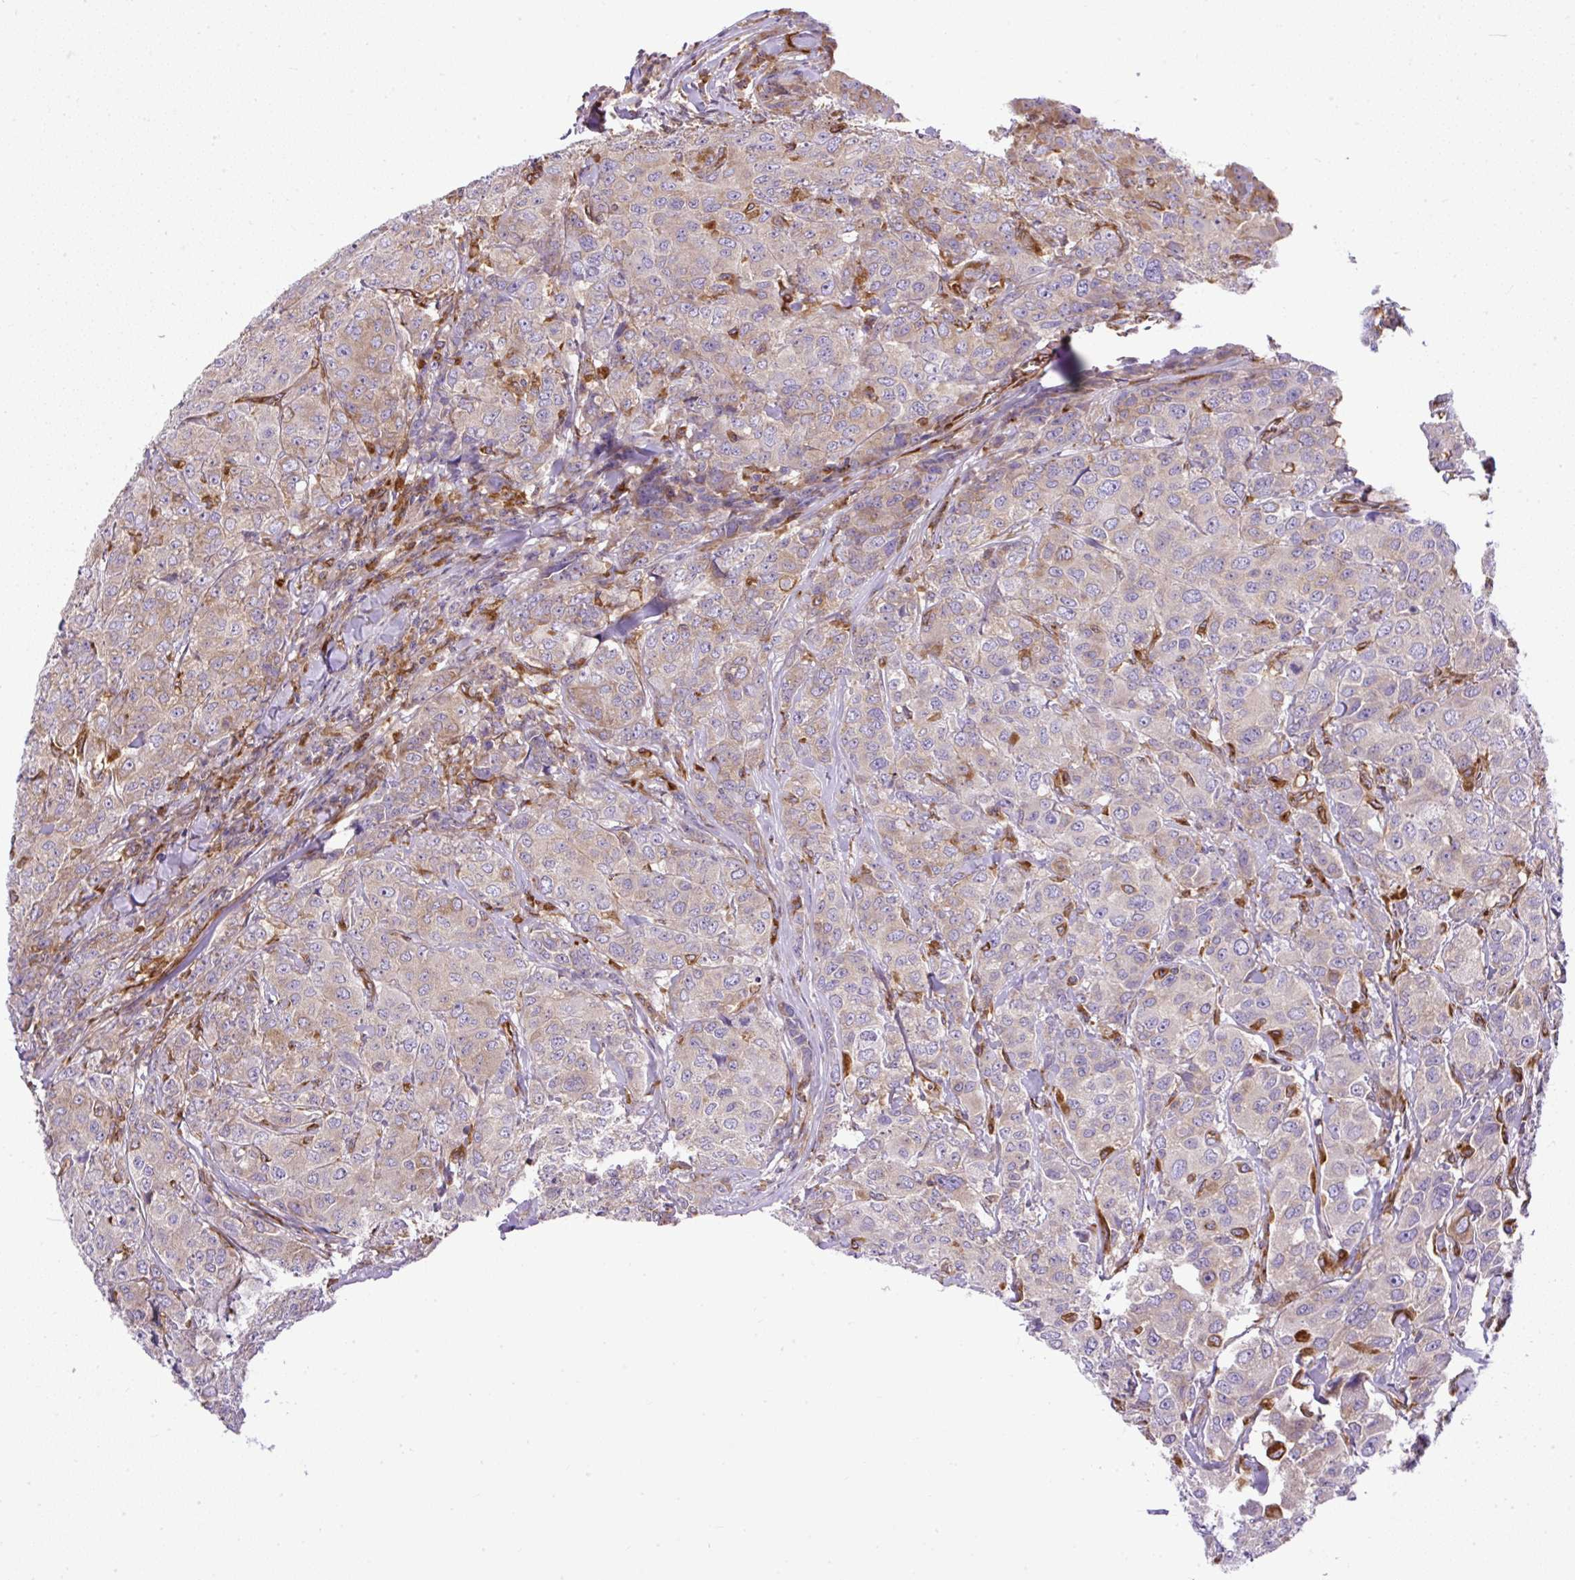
{"staining": {"intensity": "weak", "quantity": "25%-75%", "location": "cytoplasmic/membranous"}, "tissue": "breast cancer", "cell_type": "Tumor cells", "image_type": "cancer", "snomed": [{"axis": "morphology", "description": "Duct carcinoma"}, {"axis": "topography", "description": "Breast"}], "caption": "Human infiltrating ductal carcinoma (breast) stained with a brown dye displays weak cytoplasmic/membranous positive expression in about 25%-75% of tumor cells.", "gene": "MAP1S", "patient": {"sex": "female", "age": 43}}